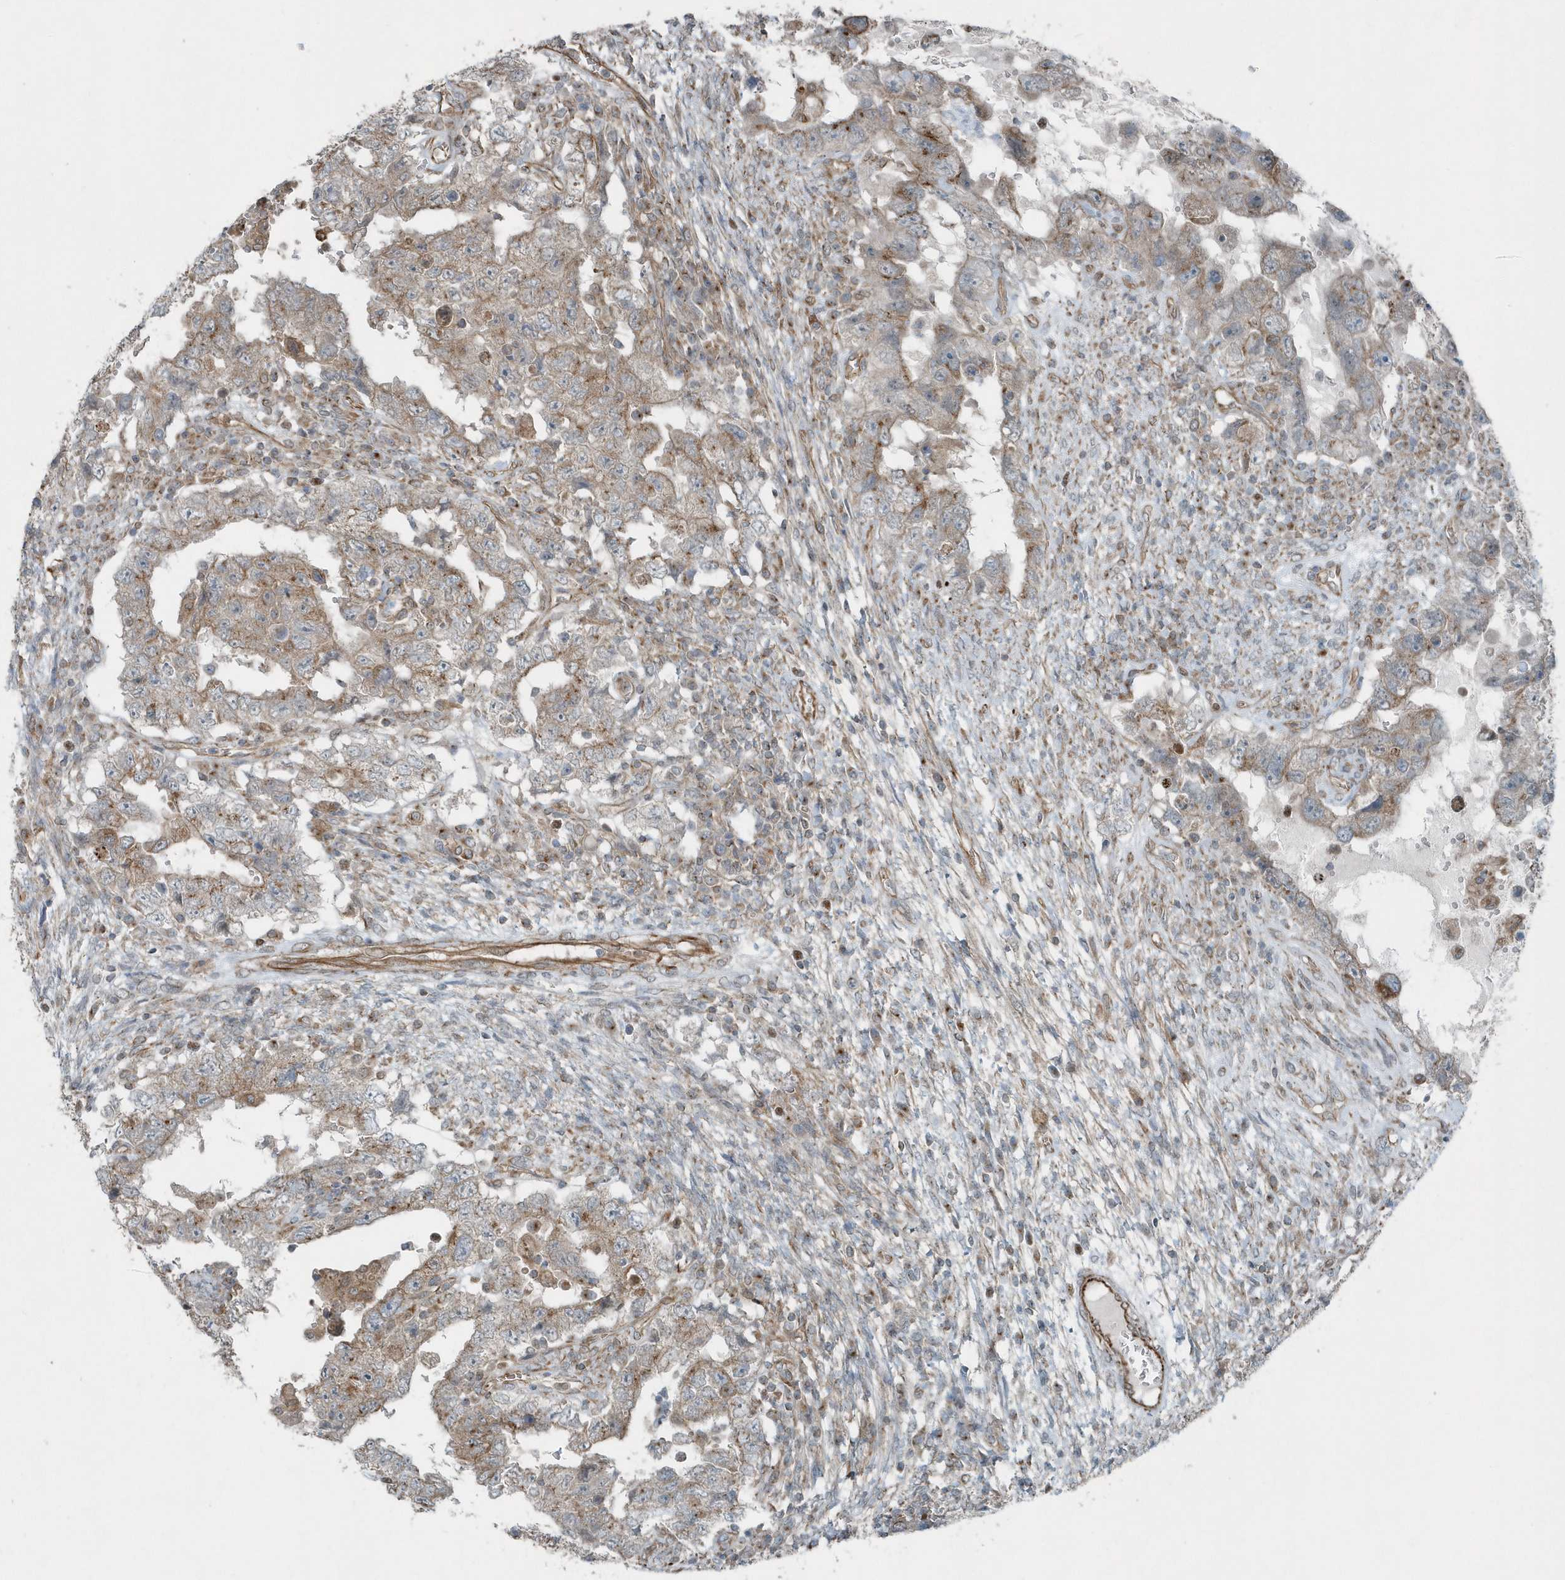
{"staining": {"intensity": "weak", "quantity": "25%-75%", "location": "cytoplasmic/membranous"}, "tissue": "testis cancer", "cell_type": "Tumor cells", "image_type": "cancer", "snomed": [{"axis": "morphology", "description": "Carcinoma, Embryonal, NOS"}, {"axis": "topography", "description": "Testis"}], "caption": "Weak cytoplasmic/membranous protein staining is identified in approximately 25%-75% of tumor cells in embryonal carcinoma (testis).", "gene": "GCC2", "patient": {"sex": "male", "age": 26}}